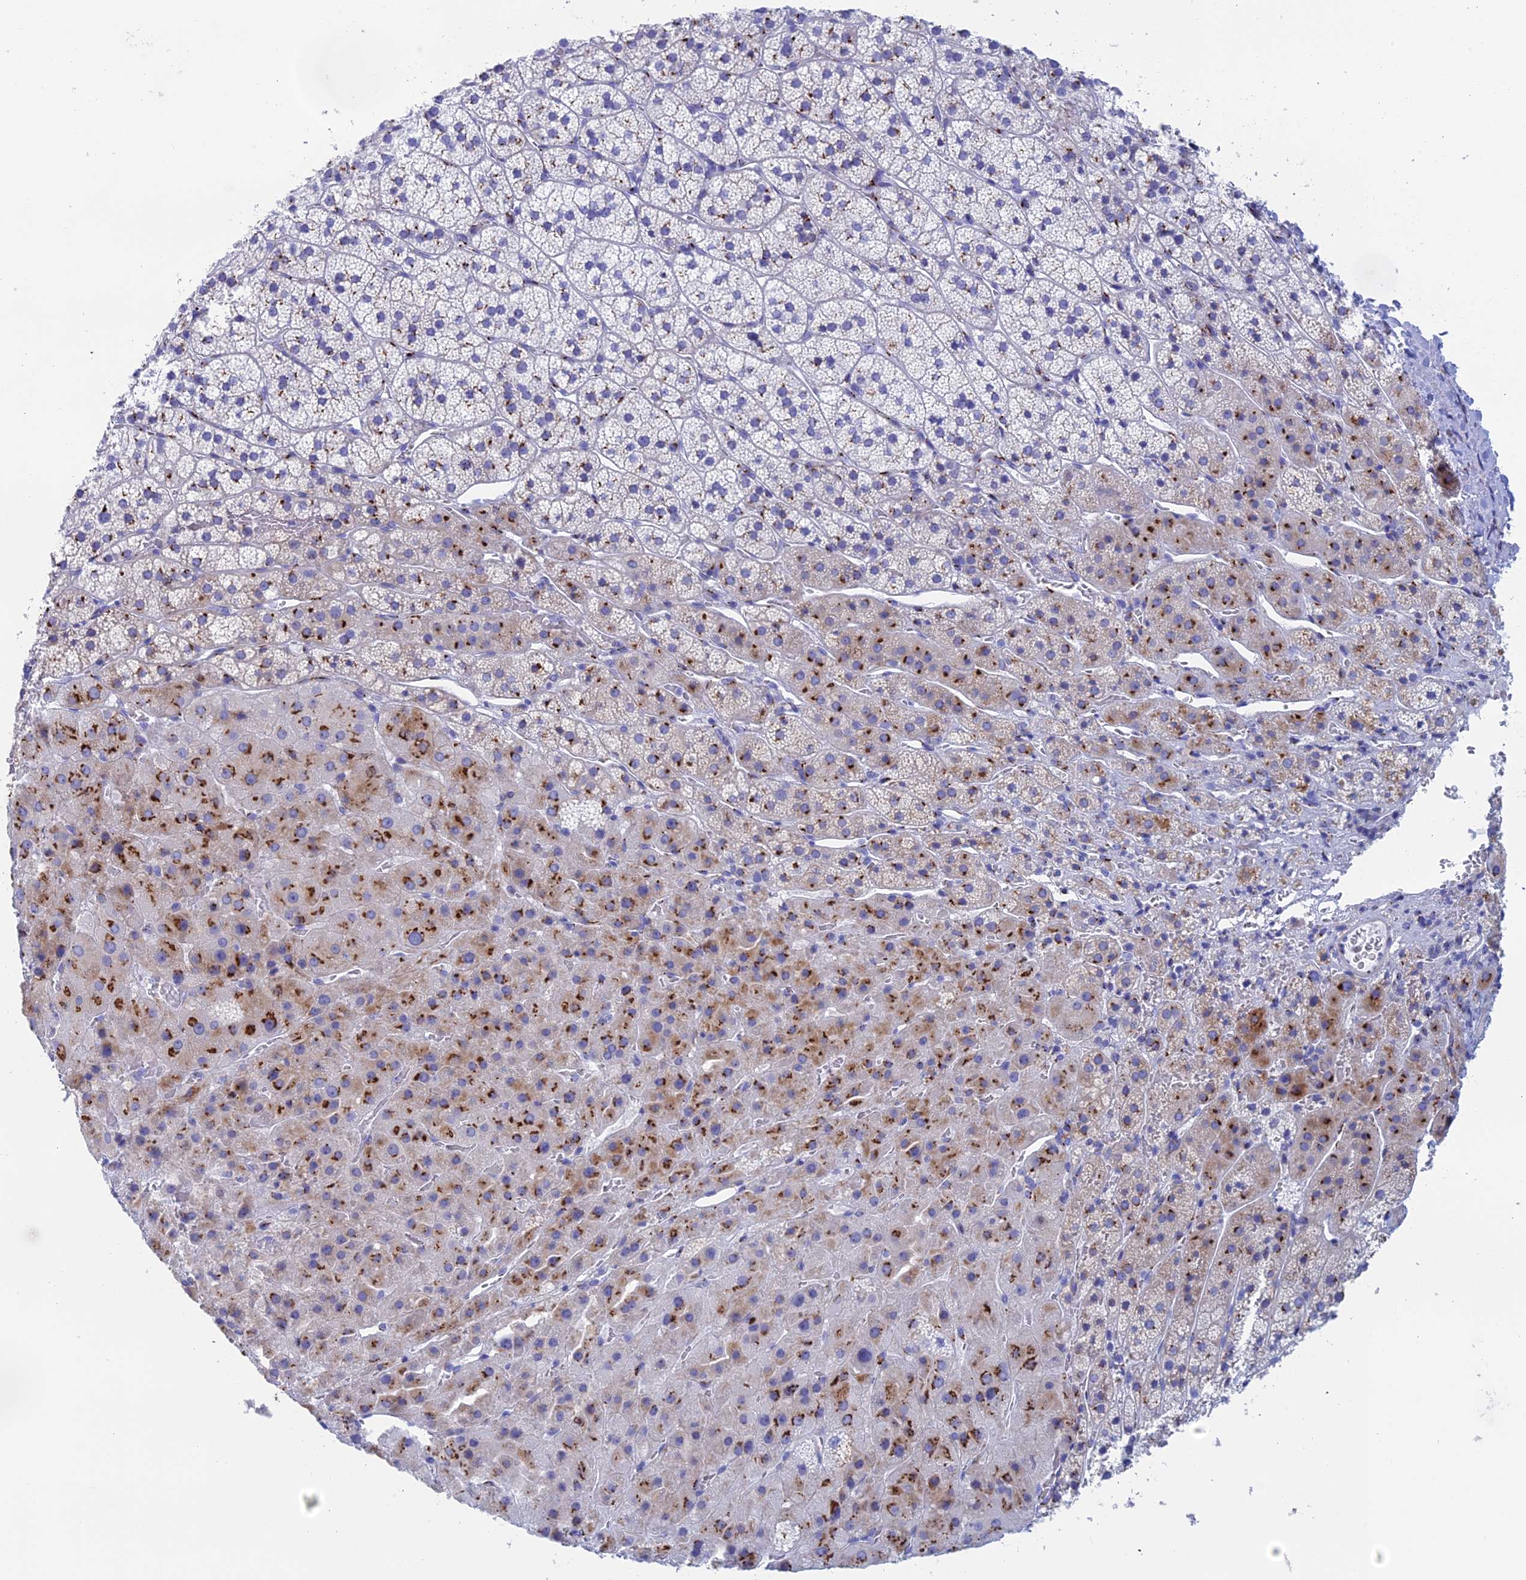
{"staining": {"intensity": "strong", "quantity": "<25%", "location": "cytoplasmic/membranous"}, "tissue": "adrenal gland", "cell_type": "Glandular cells", "image_type": "normal", "snomed": [{"axis": "morphology", "description": "Normal tissue, NOS"}, {"axis": "topography", "description": "Adrenal gland"}], "caption": "The immunohistochemical stain shows strong cytoplasmic/membranous expression in glandular cells of benign adrenal gland.", "gene": "ERICH4", "patient": {"sex": "female", "age": 44}}